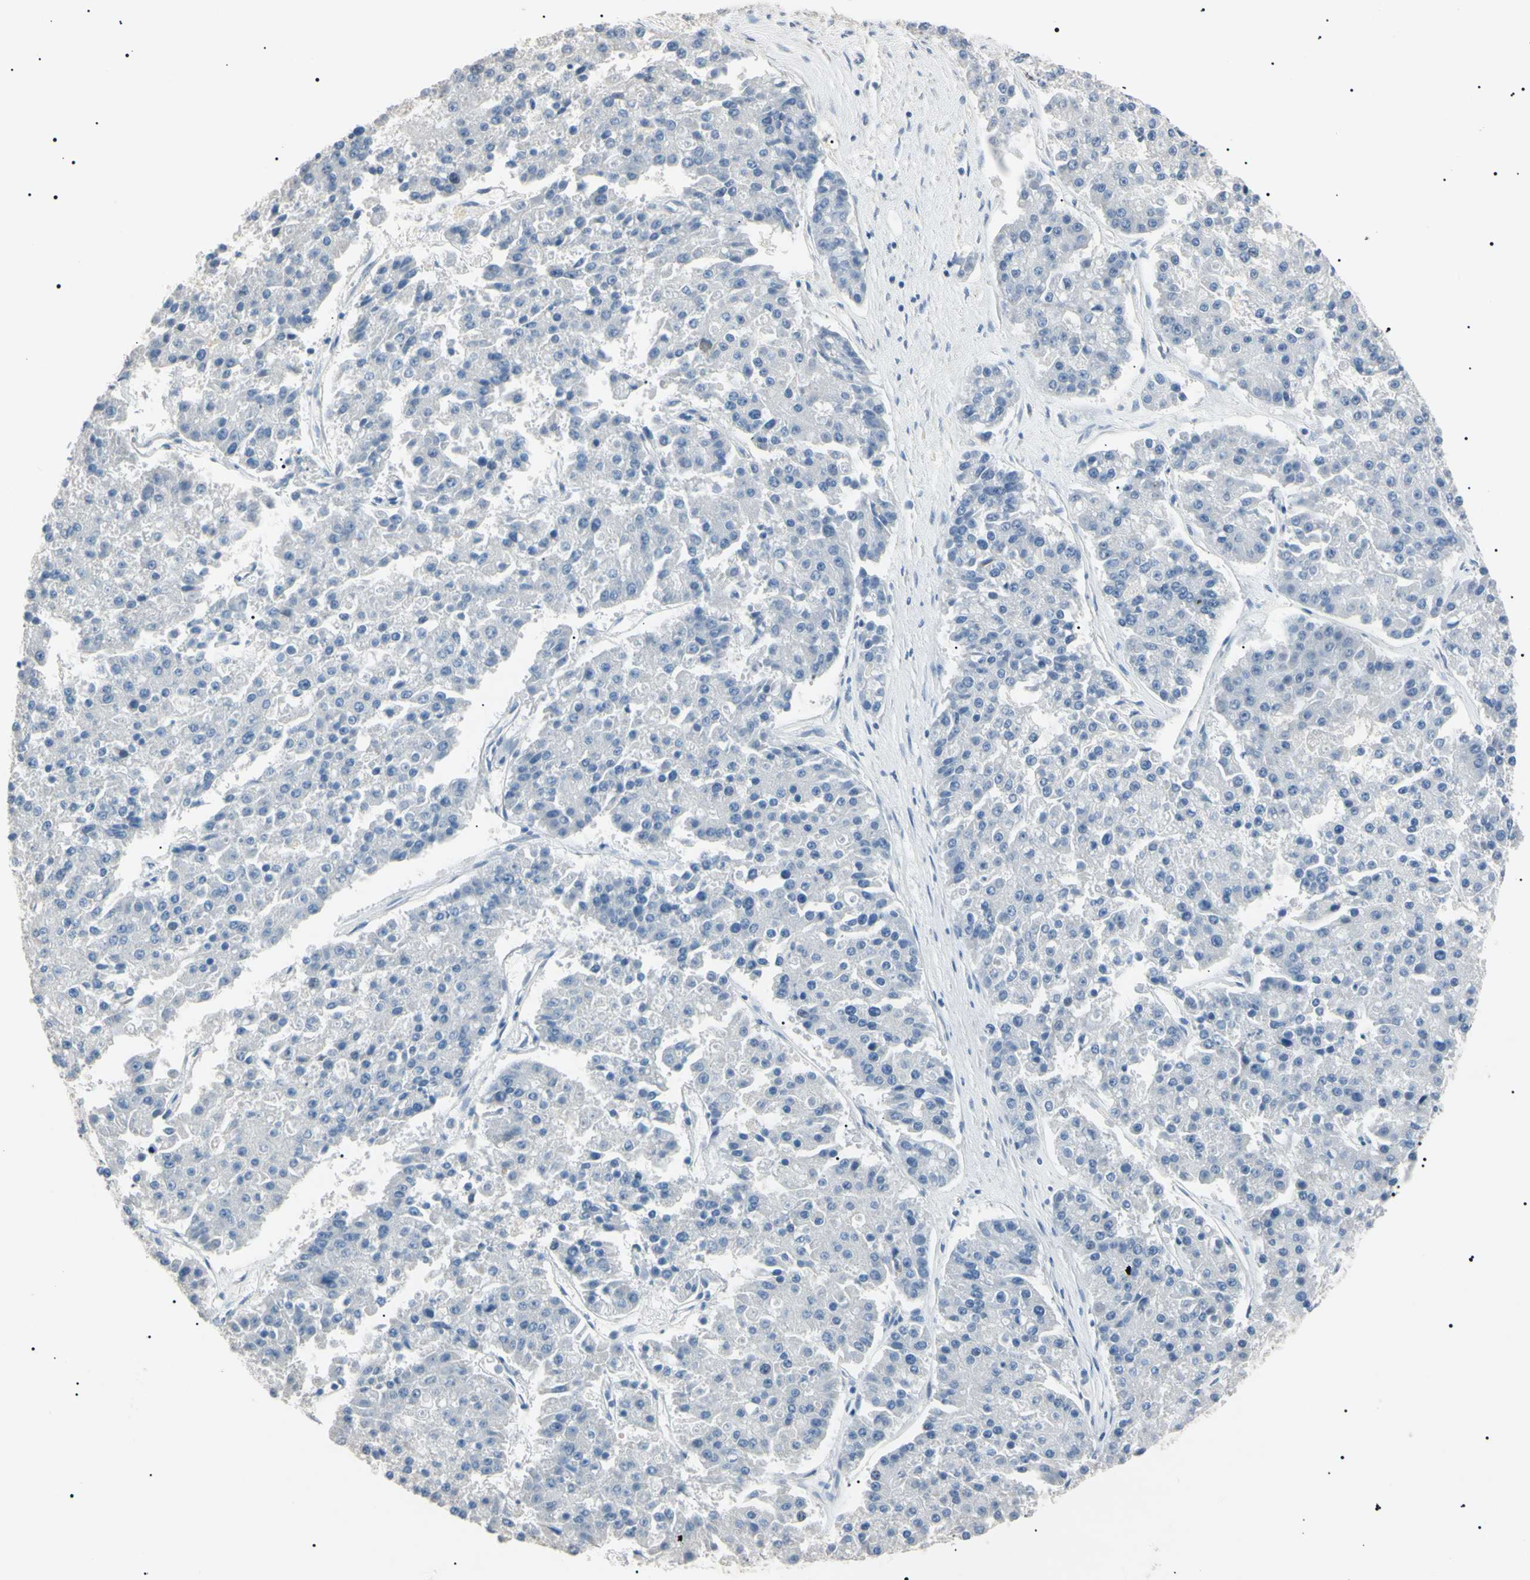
{"staining": {"intensity": "negative", "quantity": "none", "location": "none"}, "tissue": "pancreatic cancer", "cell_type": "Tumor cells", "image_type": "cancer", "snomed": [{"axis": "morphology", "description": "Adenocarcinoma, NOS"}, {"axis": "topography", "description": "Pancreas"}], "caption": "Image shows no significant protein staining in tumor cells of pancreatic cancer.", "gene": "CGB3", "patient": {"sex": "male", "age": 50}}